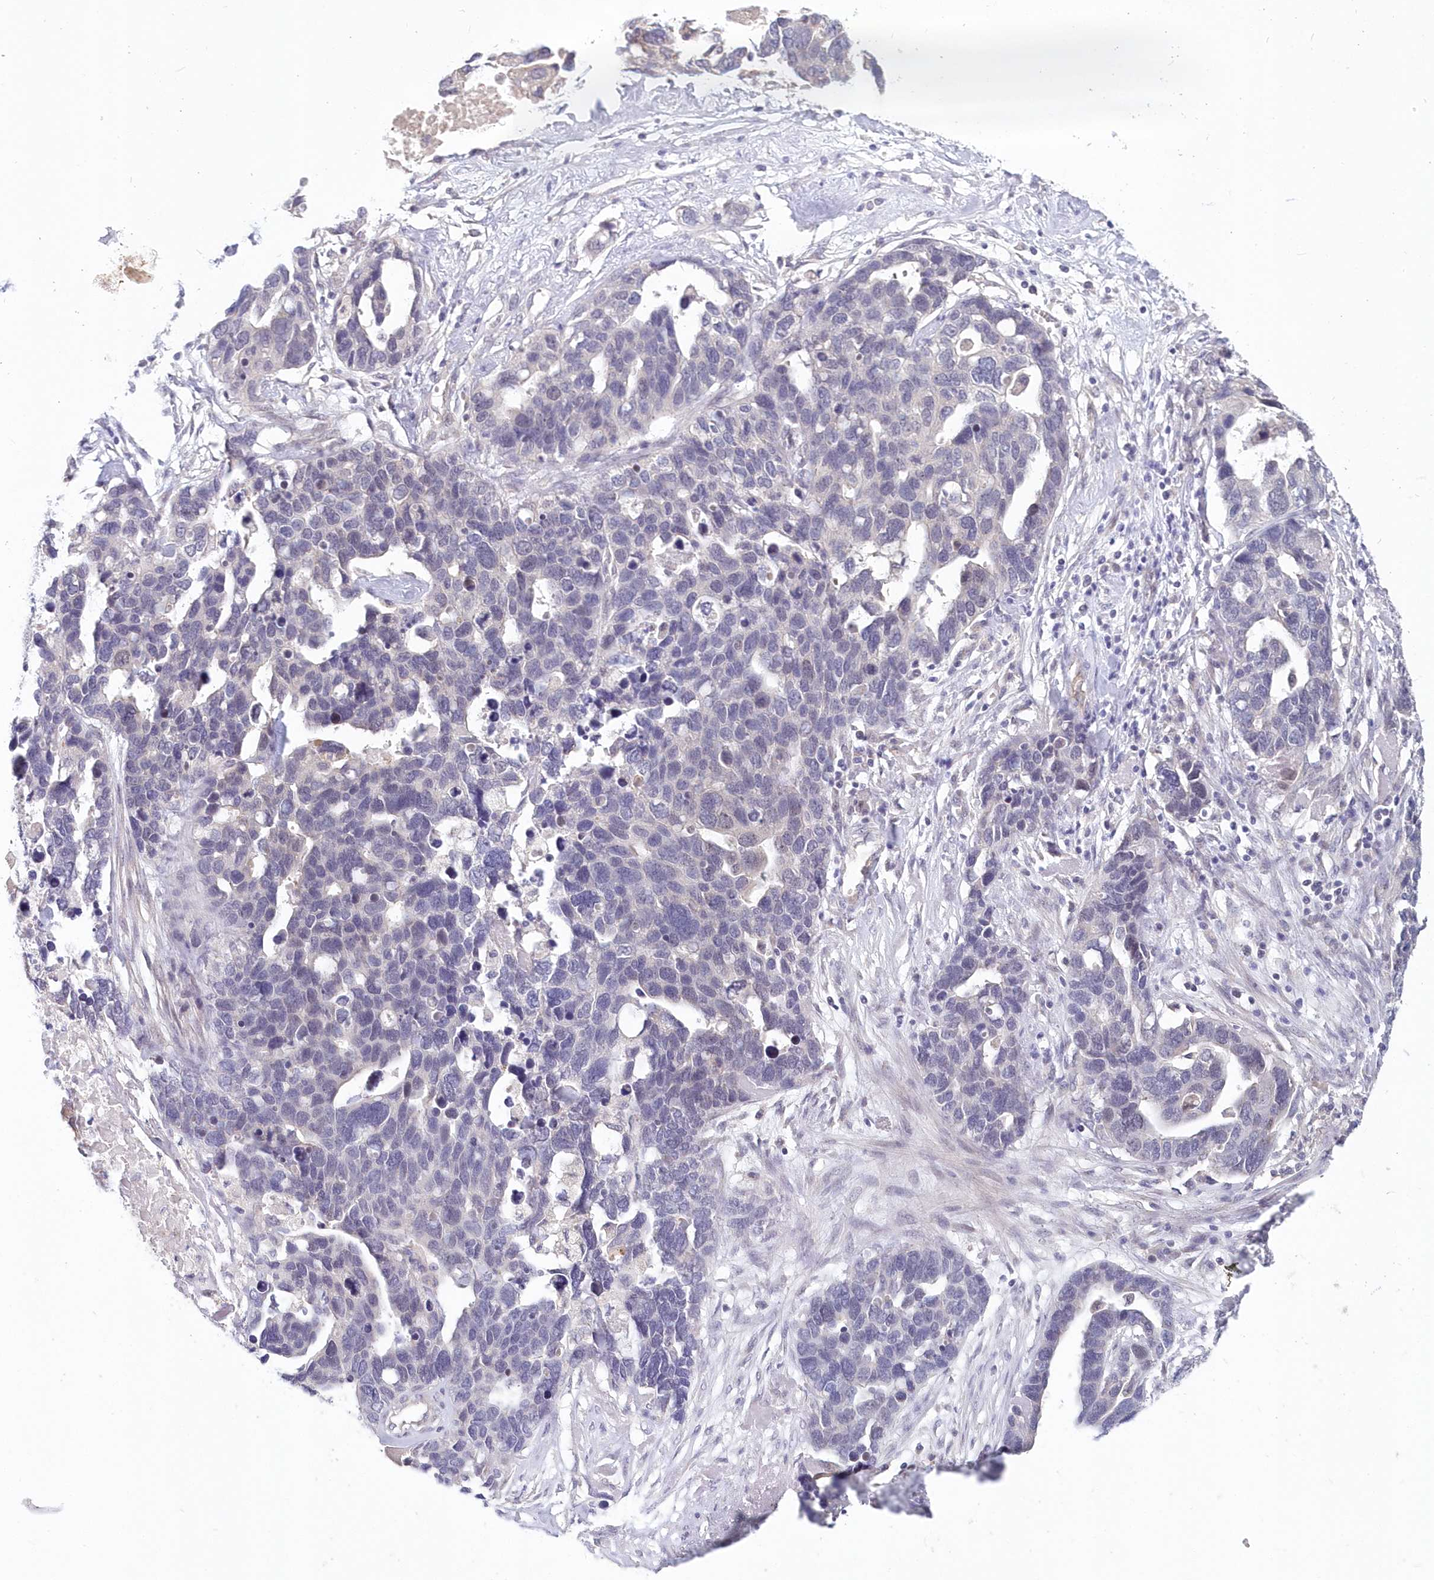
{"staining": {"intensity": "negative", "quantity": "none", "location": "none"}, "tissue": "ovarian cancer", "cell_type": "Tumor cells", "image_type": "cancer", "snomed": [{"axis": "morphology", "description": "Cystadenocarcinoma, serous, NOS"}, {"axis": "topography", "description": "Ovary"}], "caption": "The IHC image has no significant positivity in tumor cells of ovarian serous cystadenocarcinoma tissue.", "gene": "KATNA1", "patient": {"sex": "female", "age": 54}}